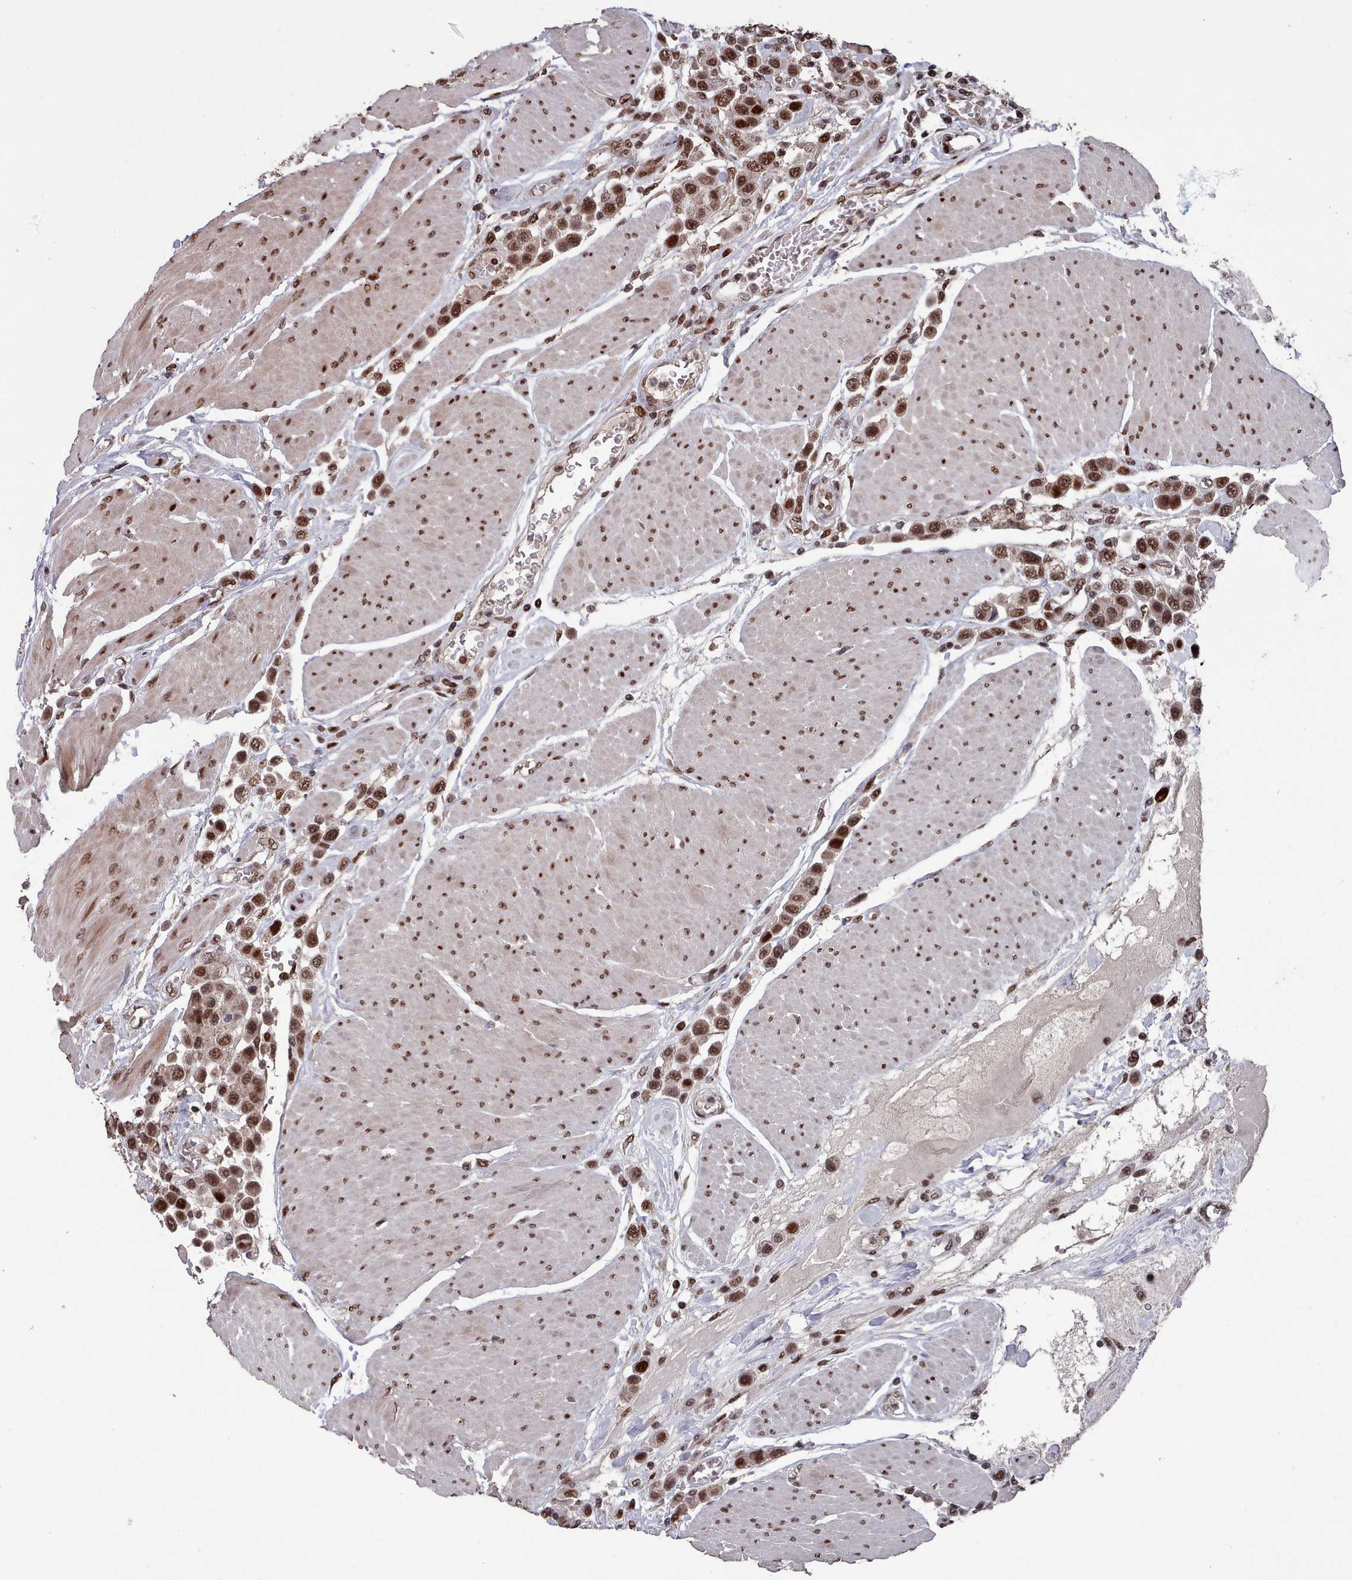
{"staining": {"intensity": "moderate", "quantity": ">75%", "location": "nuclear"}, "tissue": "urothelial cancer", "cell_type": "Tumor cells", "image_type": "cancer", "snomed": [{"axis": "morphology", "description": "Urothelial carcinoma, High grade"}, {"axis": "topography", "description": "Urinary bladder"}], "caption": "Brown immunohistochemical staining in human high-grade urothelial carcinoma displays moderate nuclear staining in about >75% of tumor cells.", "gene": "PNRC2", "patient": {"sex": "male", "age": 50}}